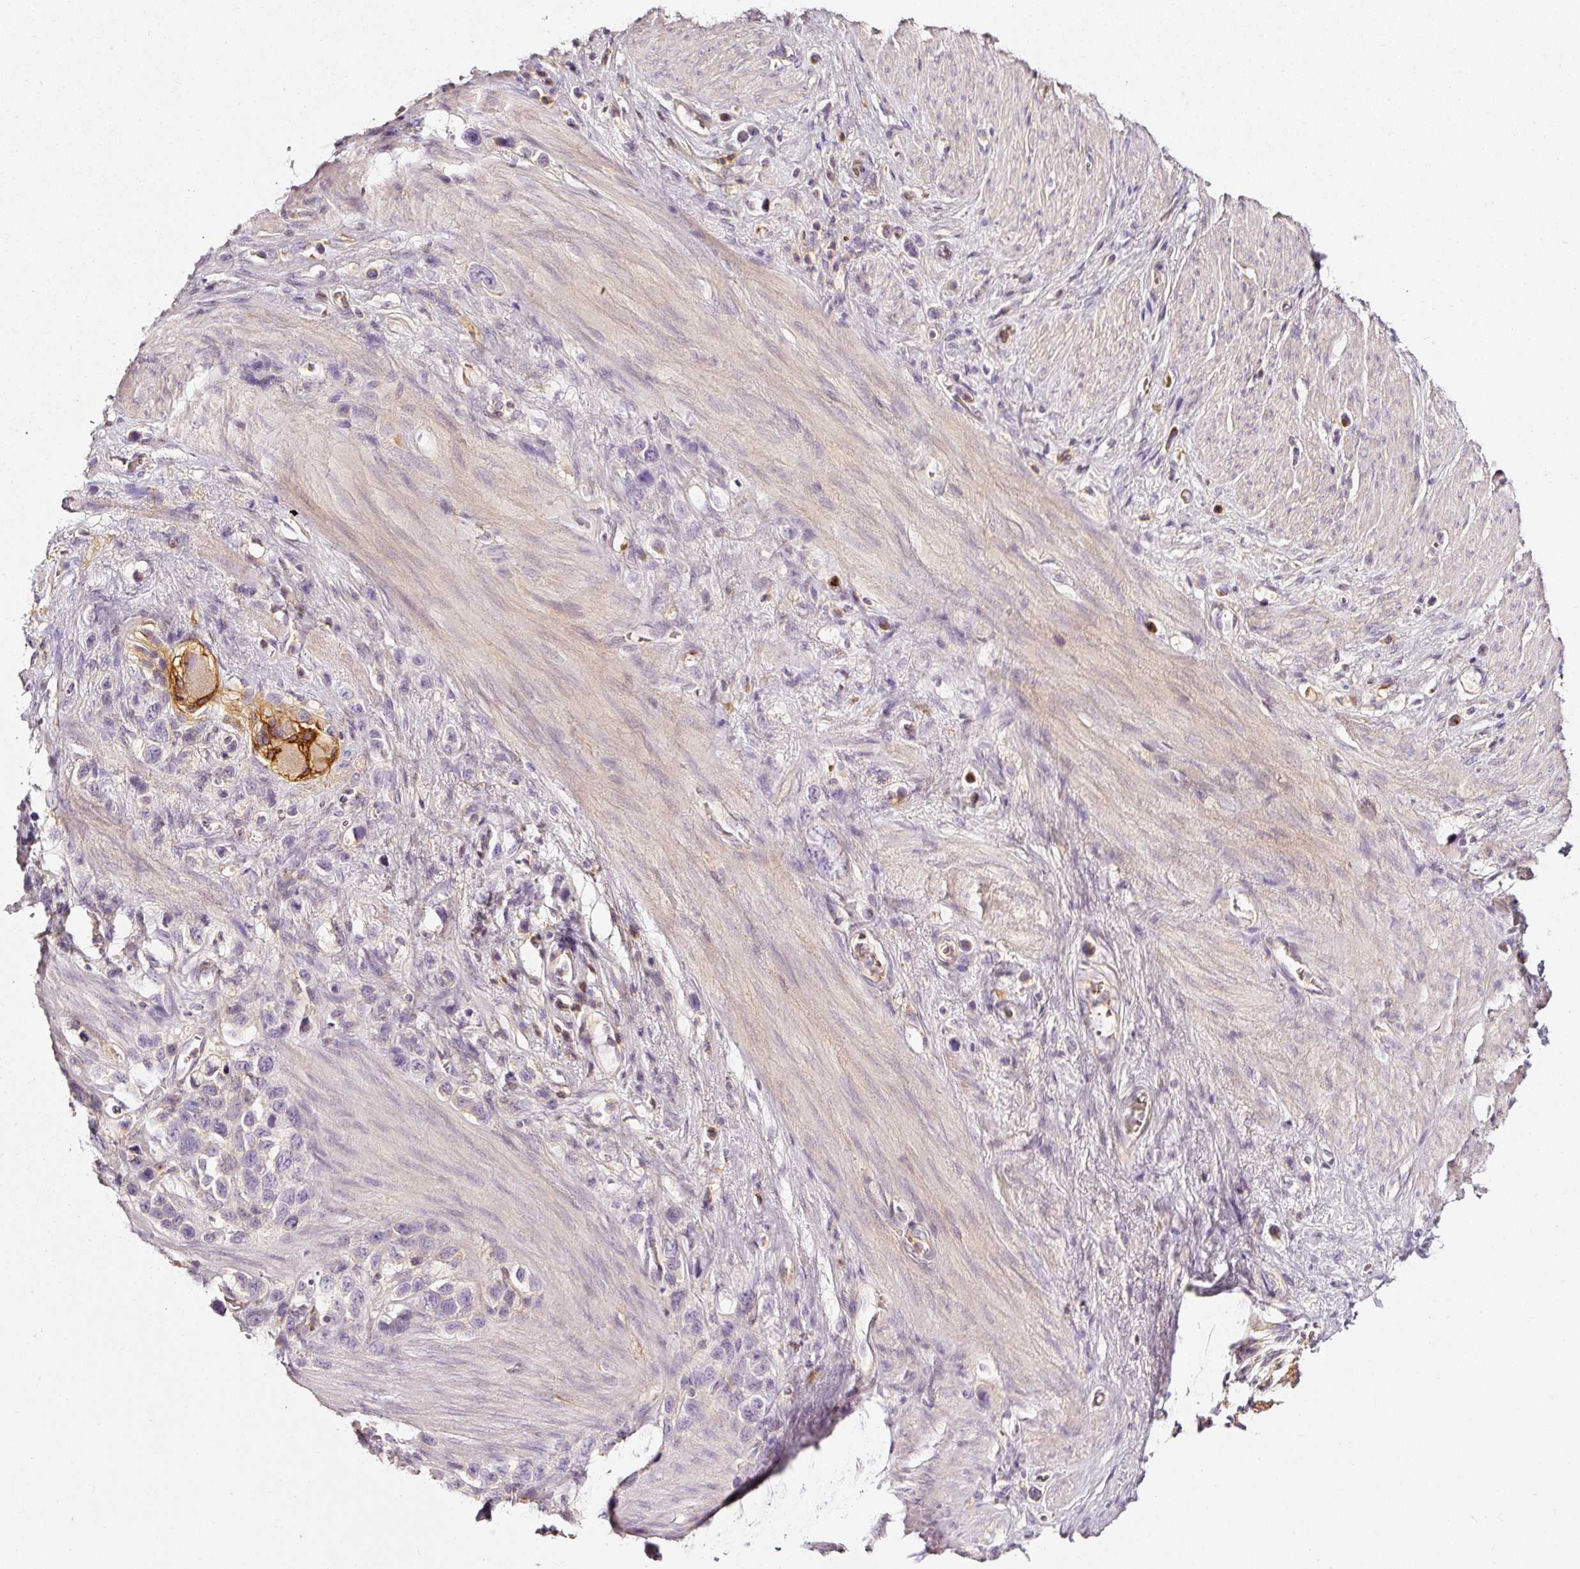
{"staining": {"intensity": "negative", "quantity": "none", "location": "none"}, "tissue": "stomach cancer", "cell_type": "Tumor cells", "image_type": "cancer", "snomed": [{"axis": "morphology", "description": "Adenocarcinoma, NOS"}, {"axis": "topography", "description": "Stomach"}], "caption": "Protein analysis of stomach adenocarcinoma reveals no significant expression in tumor cells.", "gene": "CD47", "patient": {"sex": "female", "age": 65}}